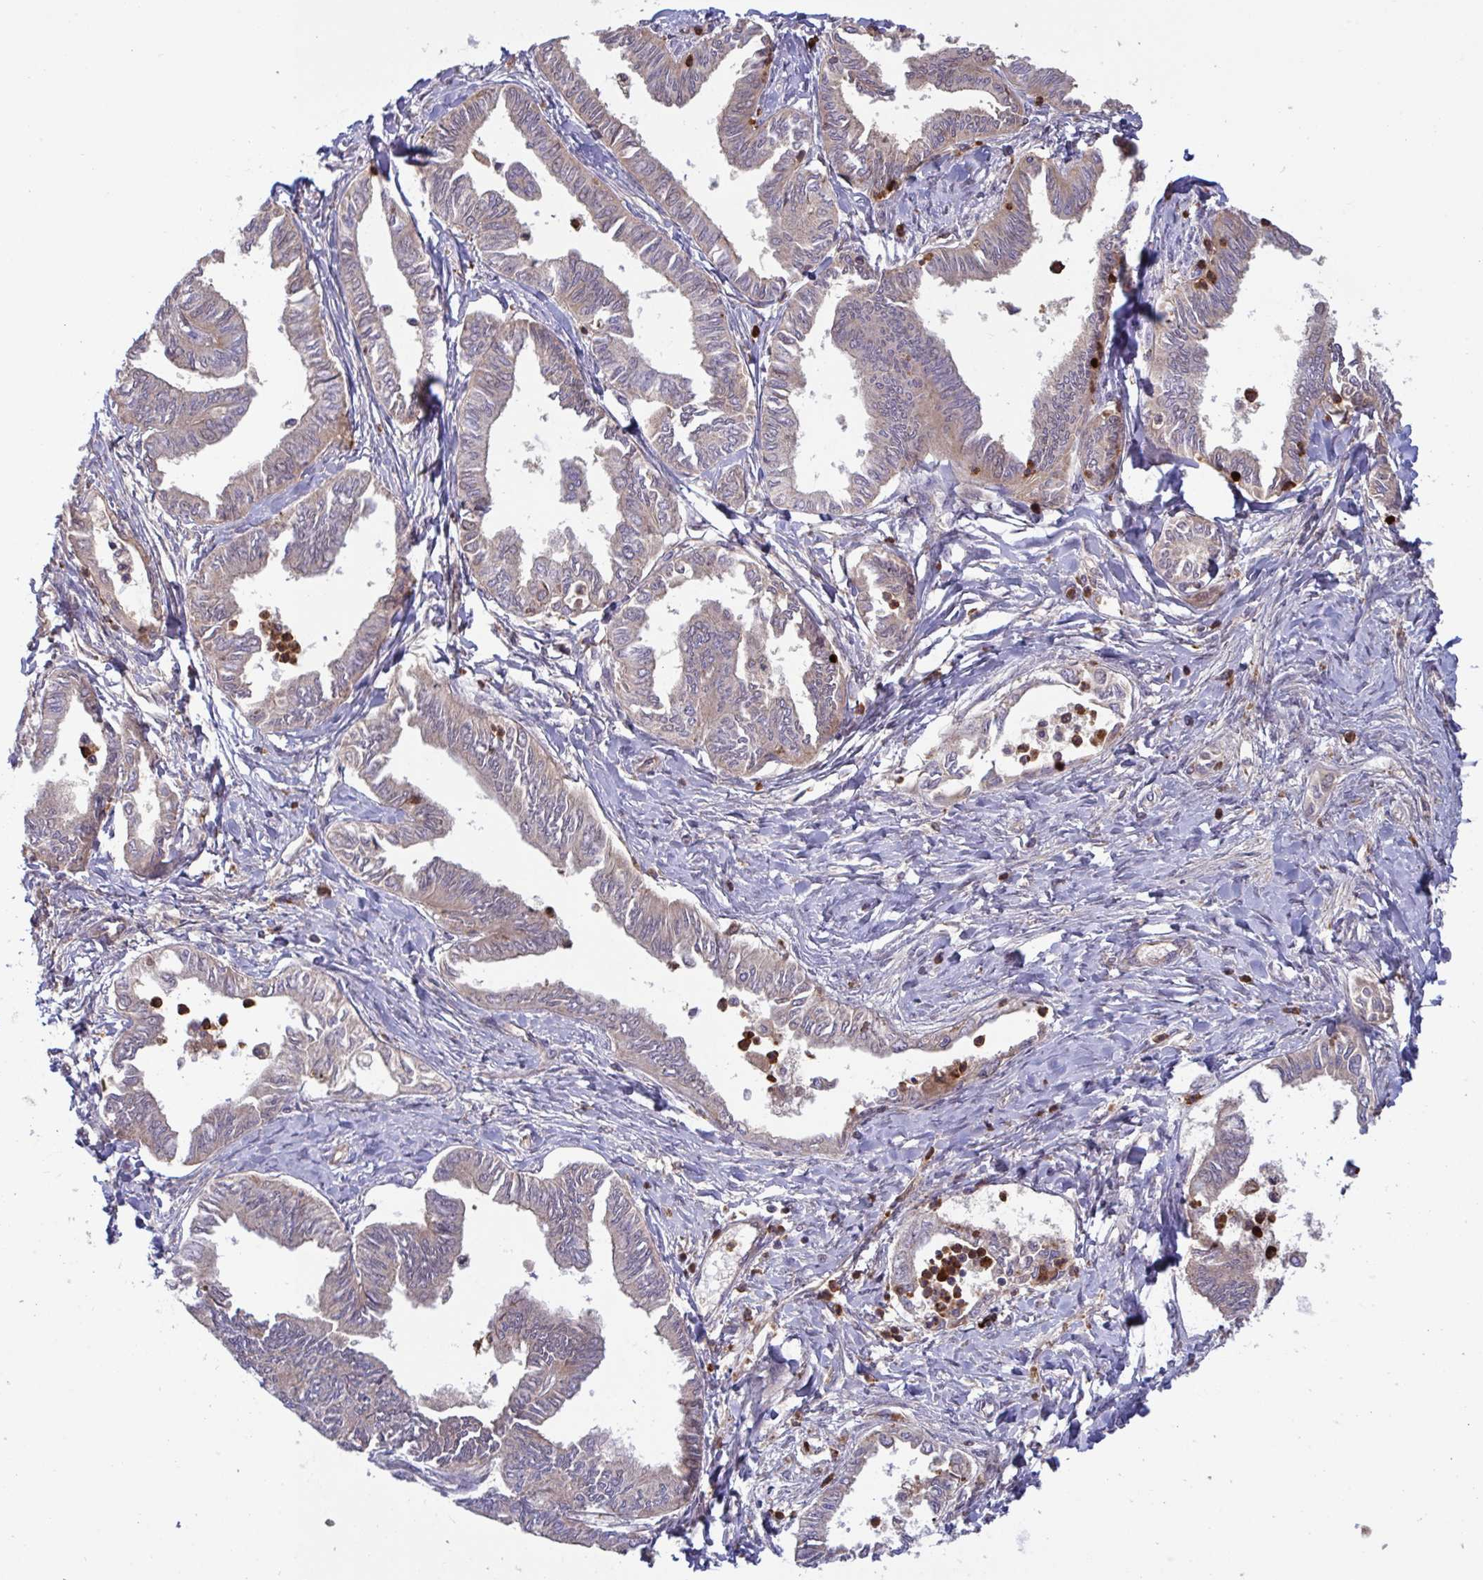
{"staining": {"intensity": "weak", "quantity": "<25%", "location": "cytoplasmic/membranous"}, "tissue": "ovarian cancer", "cell_type": "Tumor cells", "image_type": "cancer", "snomed": [{"axis": "morphology", "description": "Carcinoma, endometroid"}, {"axis": "topography", "description": "Ovary"}], "caption": "An immunohistochemistry histopathology image of ovarian endometroid carcinoma is shown. There is no staining in tumor cells of ovarian endometroid carcinoma.", "gene": "IL1R1", "patient": {"sex": "female", "age": 70}}